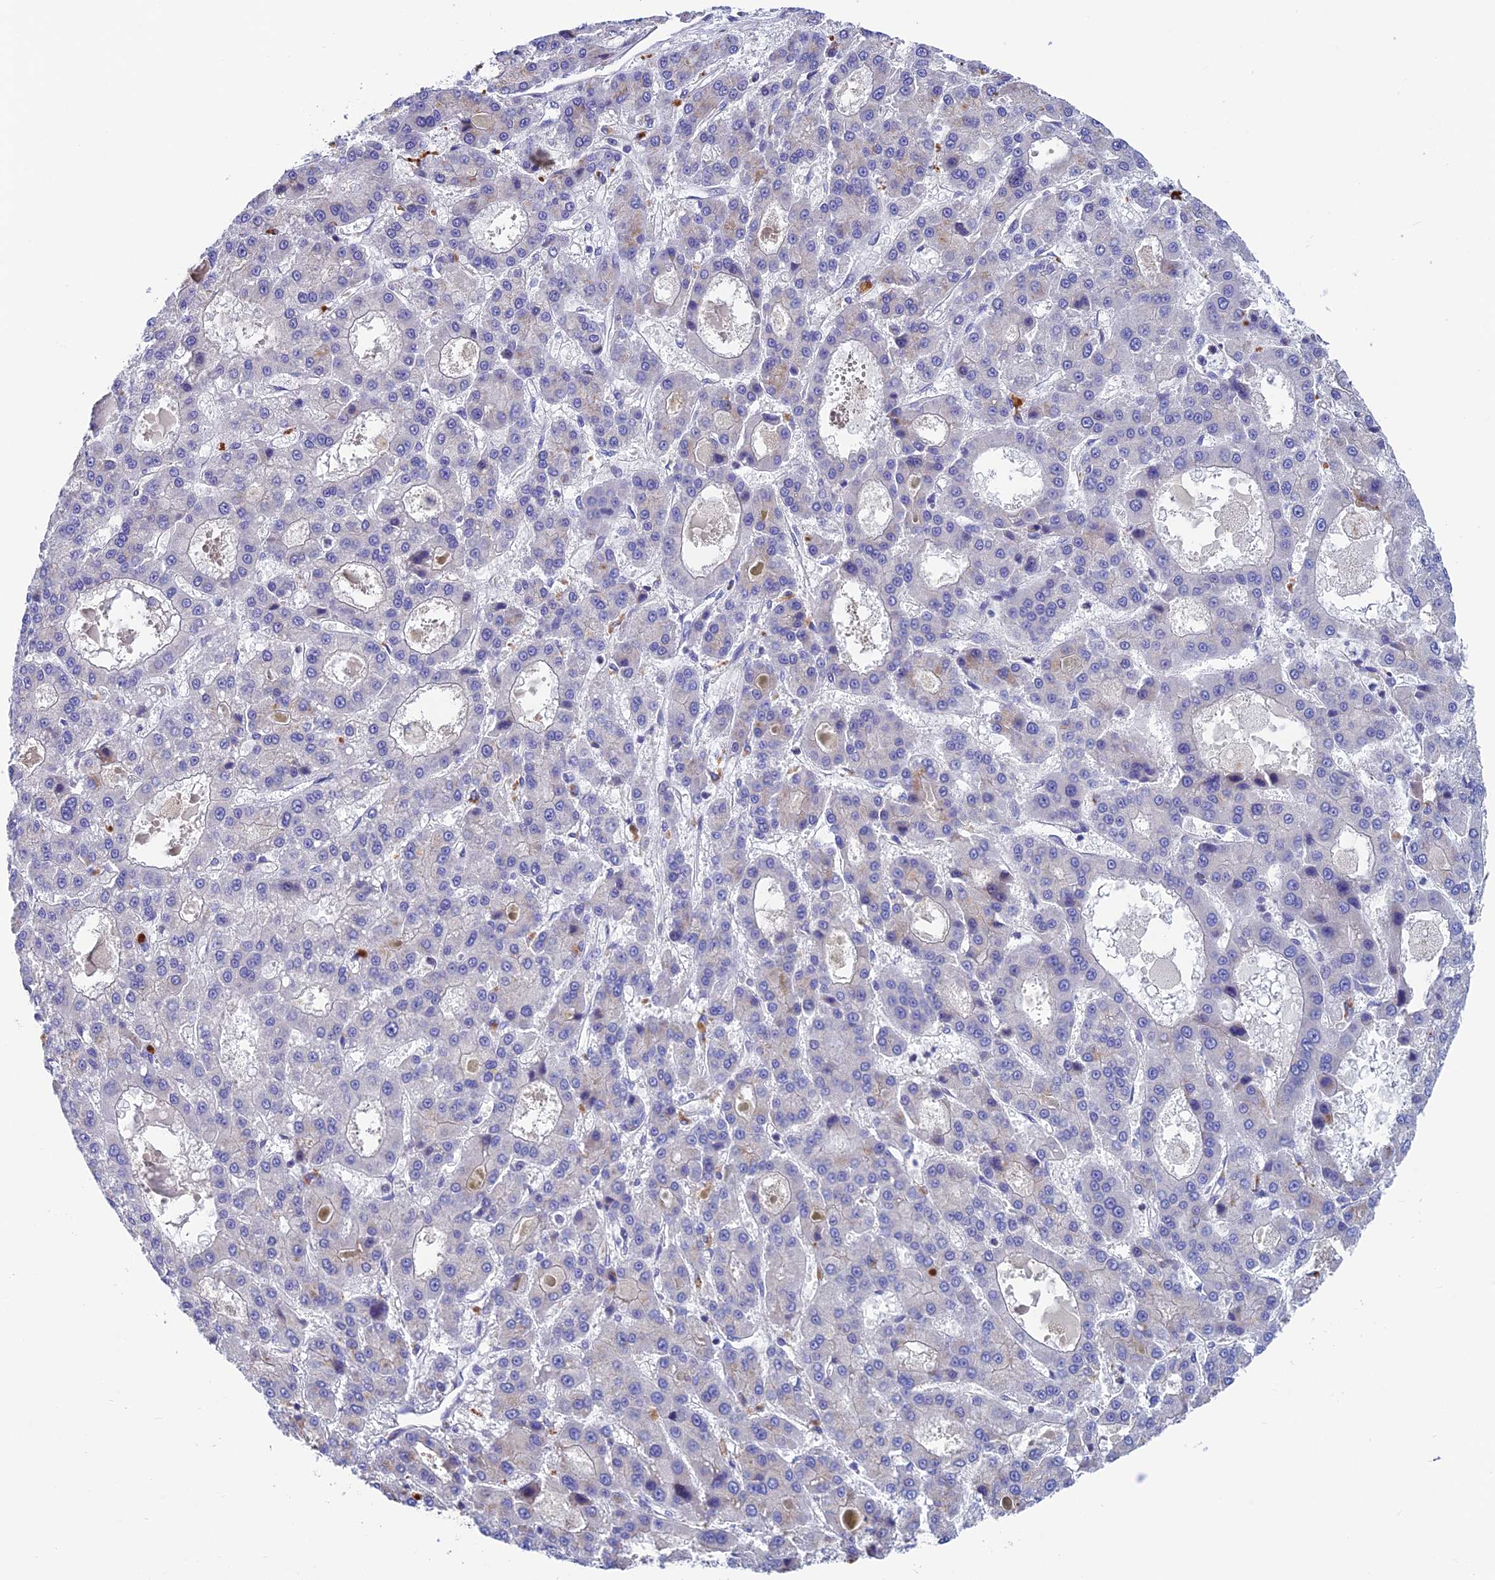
{"staining": {"intensity": "negative", "quantity": "none", "location": "none"}, "tissue": "liver cancer", "cell_type": "Tumor cells", "image_type": "cancer", "snomed": [{"axis": "morphology", "description": "Carcinoma, Hepatocellular, NOS"}, {"axis": "topography", "description": "Liver"}], "caption": "Micrograph shows no protein positivity in tumor cells of liver cancer (hepatocellular carcinoma) tissue.", "gene": "FAM178B", "patient": {"sex": "male", "age": 70}}